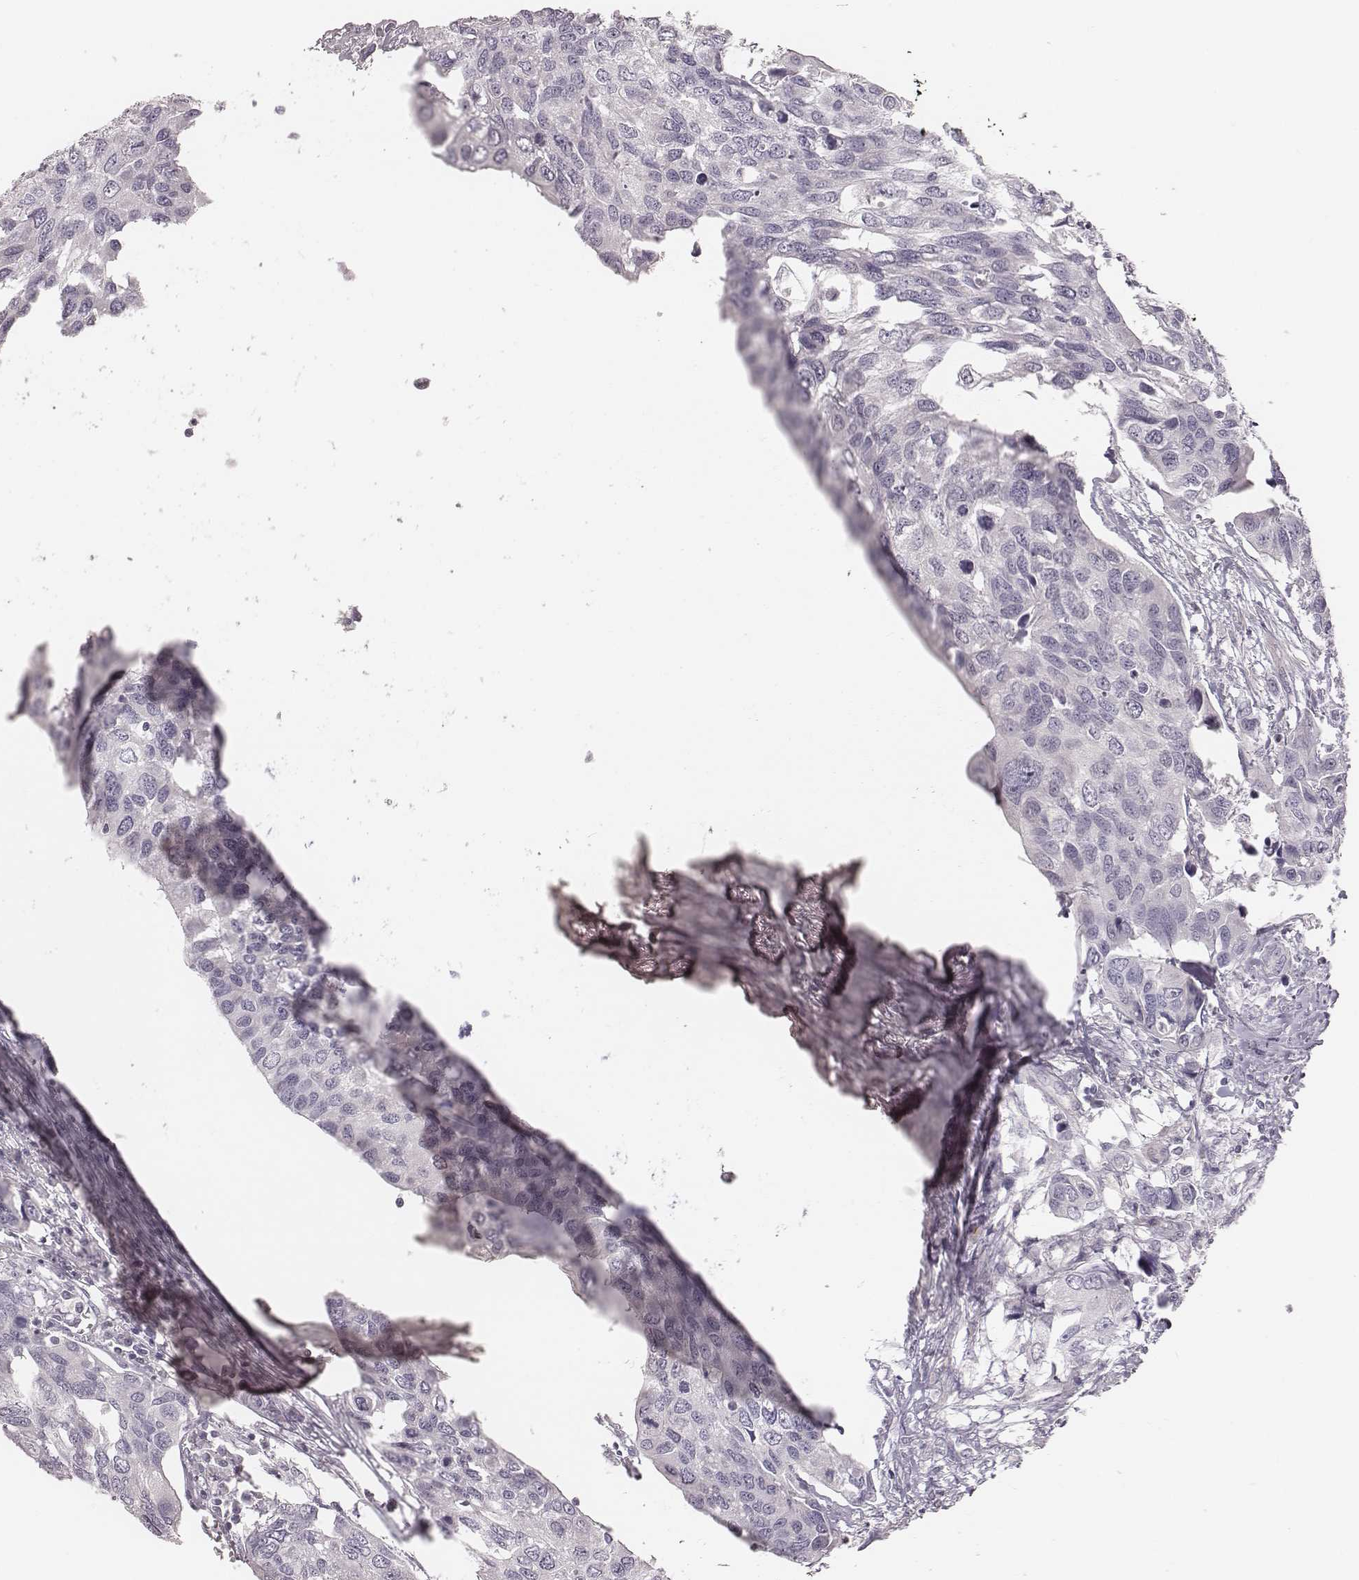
{"staining": {"intensity": "negative", "quantity": "none", "location": "none"}, "tissue": "urothelial cancer", "cell_type": "Tumor cells", "image_type": "cancer", "snomed": [{"axis": "morphology", "description": "Urothelial carcinoma, High grade"}, {"axis": "topography", "description": "Urinary bladder"}], "caption": "Tumor cells show no significant expression in high-grade urothelial carcinoma.", "gene": "SPA17", "patient": {"sex": "male", "age": 60}}